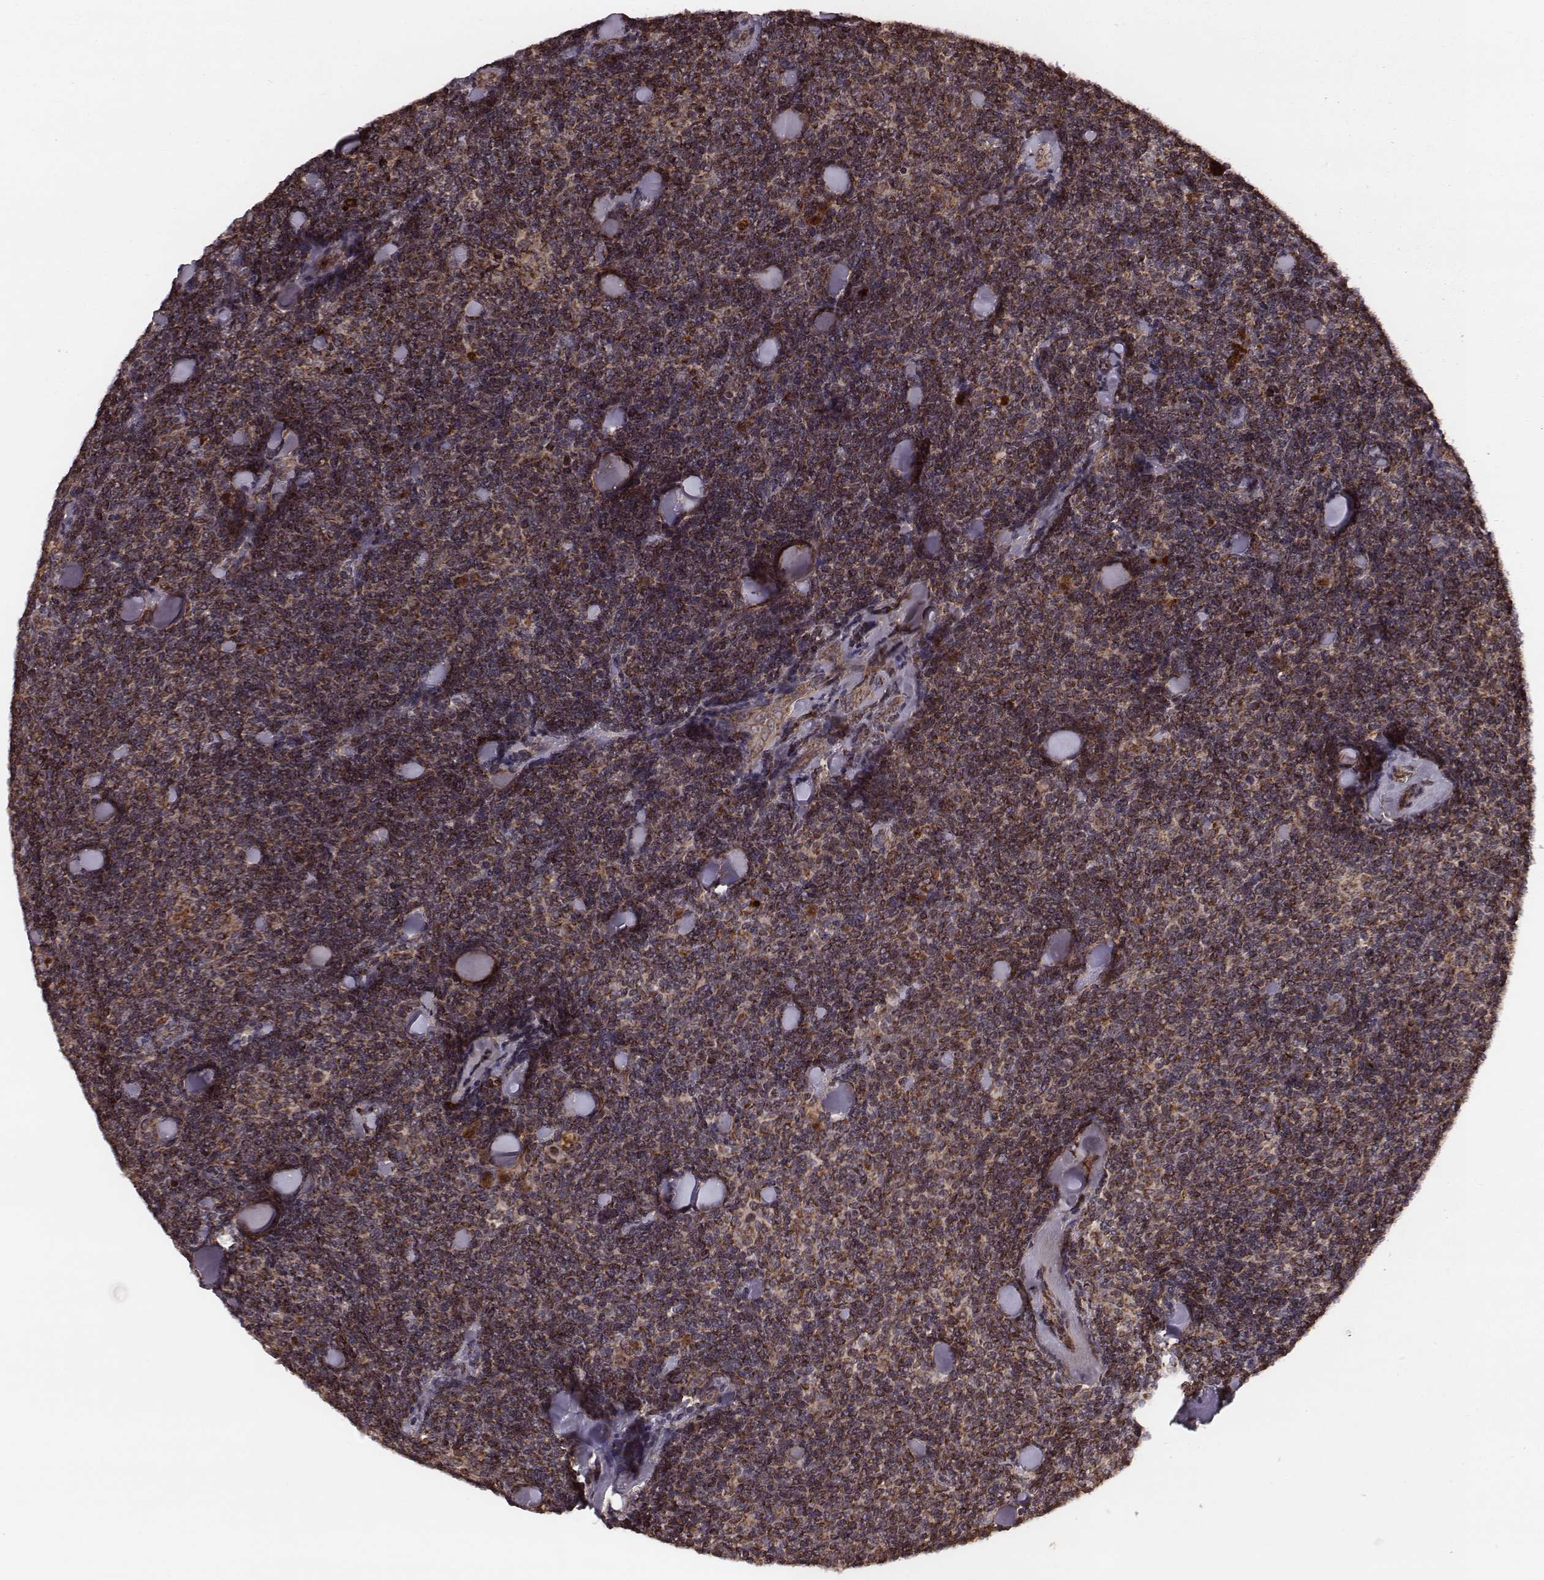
{"staining": {"intensity": "strong", "quantity": "25%-75%", "location": "cytoplasmic/membranous"}, "tissue": "lymphoma", "cell_type": "Tumor cells", "image_type": "cancer", "snomed": [{"axis": "morphology", "description": "Malignant lymphoma, non-Hodgkin's type, Low grade"}, {"axis": "topography", "description": "Lymph node"}], "caption": "Protein expression analysis of human malignant lymphoma, non-Hodgkin's type (low-grade) reveals strong cytoplasmic/membranous staining in approximately 25%-75% of tumor cells.", "gene": "ZDHHC21", "patient": {"sex": "female", "age": 56}}